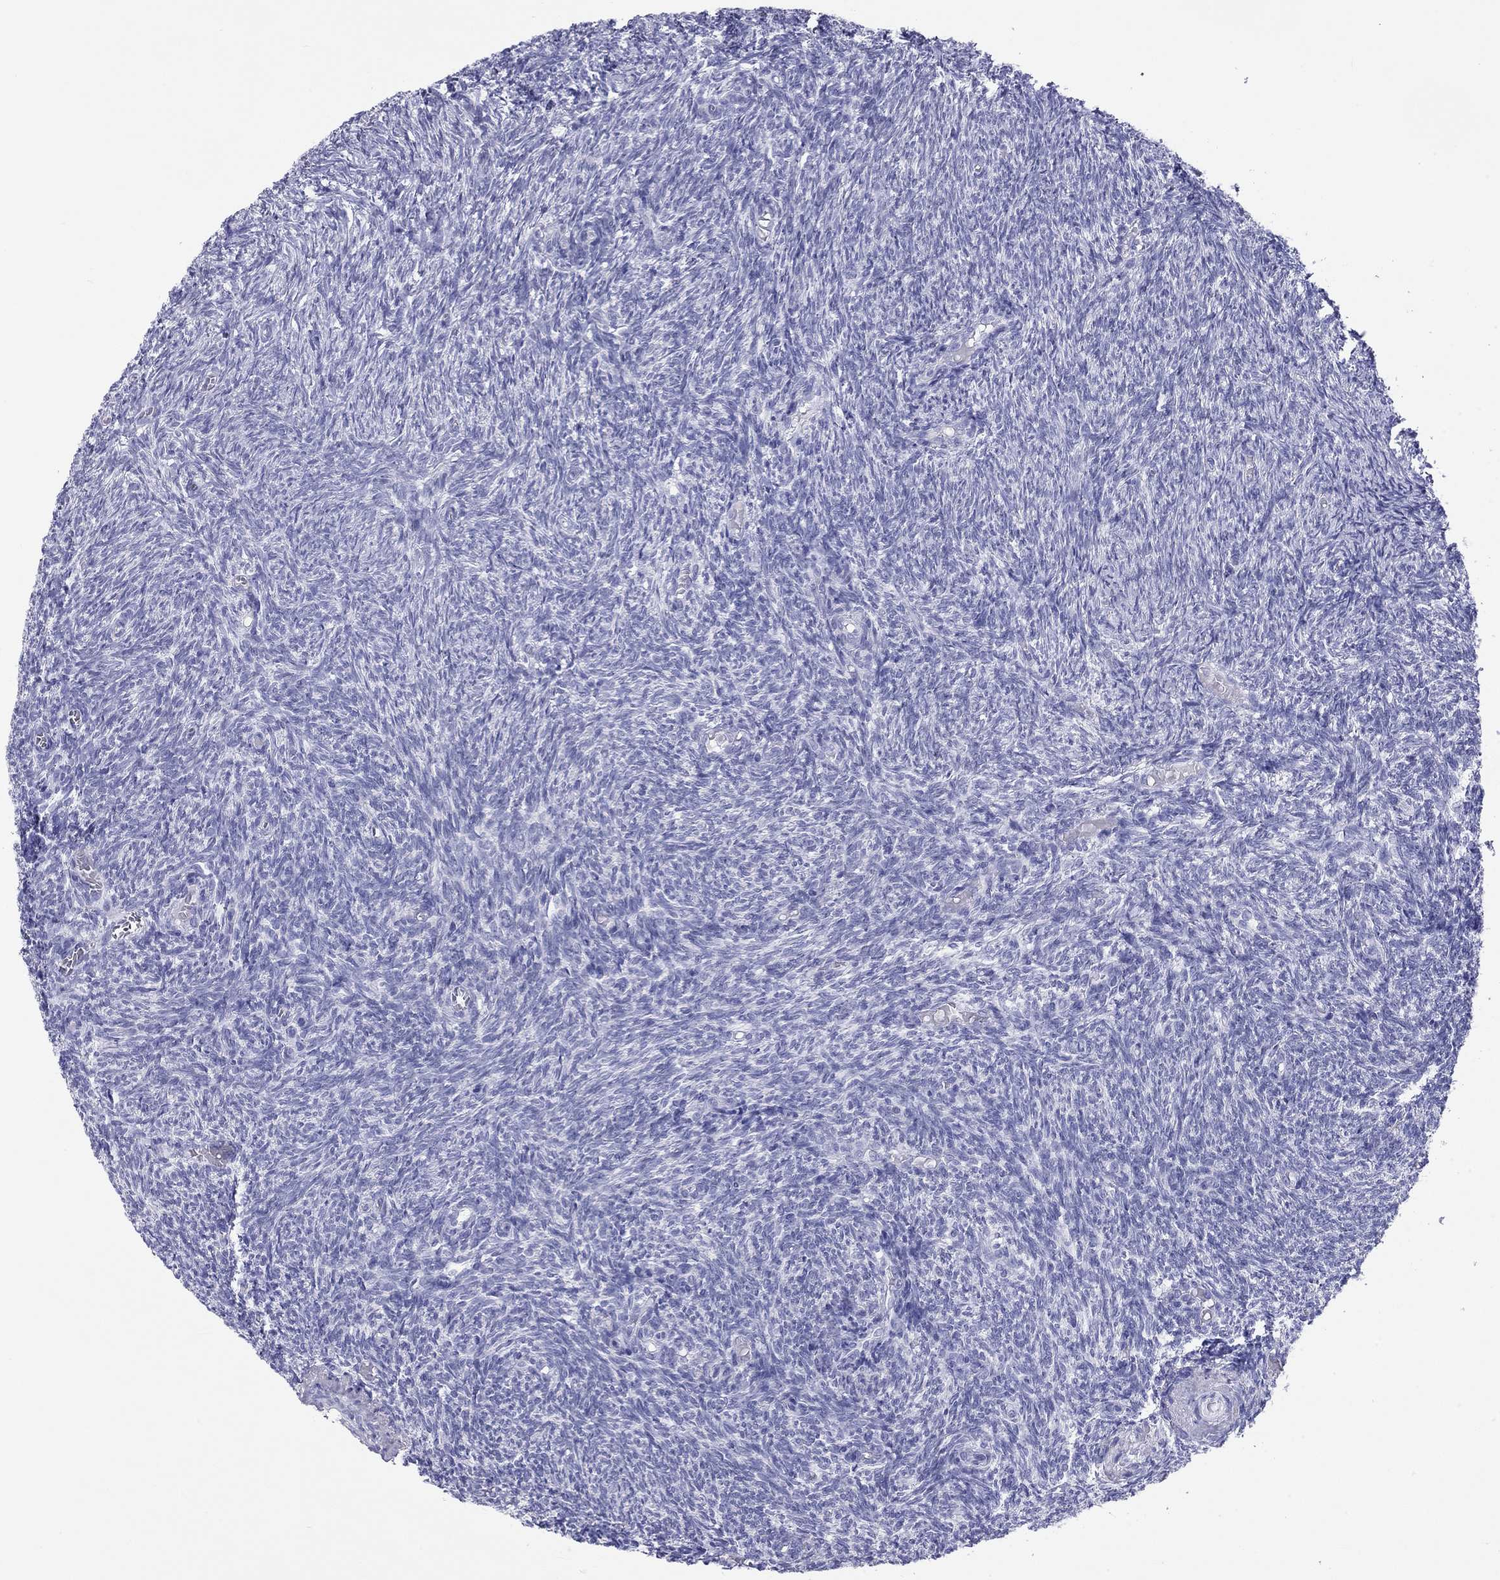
{"staining": {"intensity": "negative", "quantity": "none", "location": "none"}, "tissue": "ovary", "cell_type": "Ovarian stroma cells", "image_type": "normal", "snomed": [{"axis": "morphology", "description": "Normal tissue, NOS"}, {"axis": "topography", "description": "Ovary"}], "caption": "Protein analysis of normal ovary shows no significant expression in ovarian stroma cells.", "gene": "DPY19L2", "patient": {"sex": "female", "age": 39}}